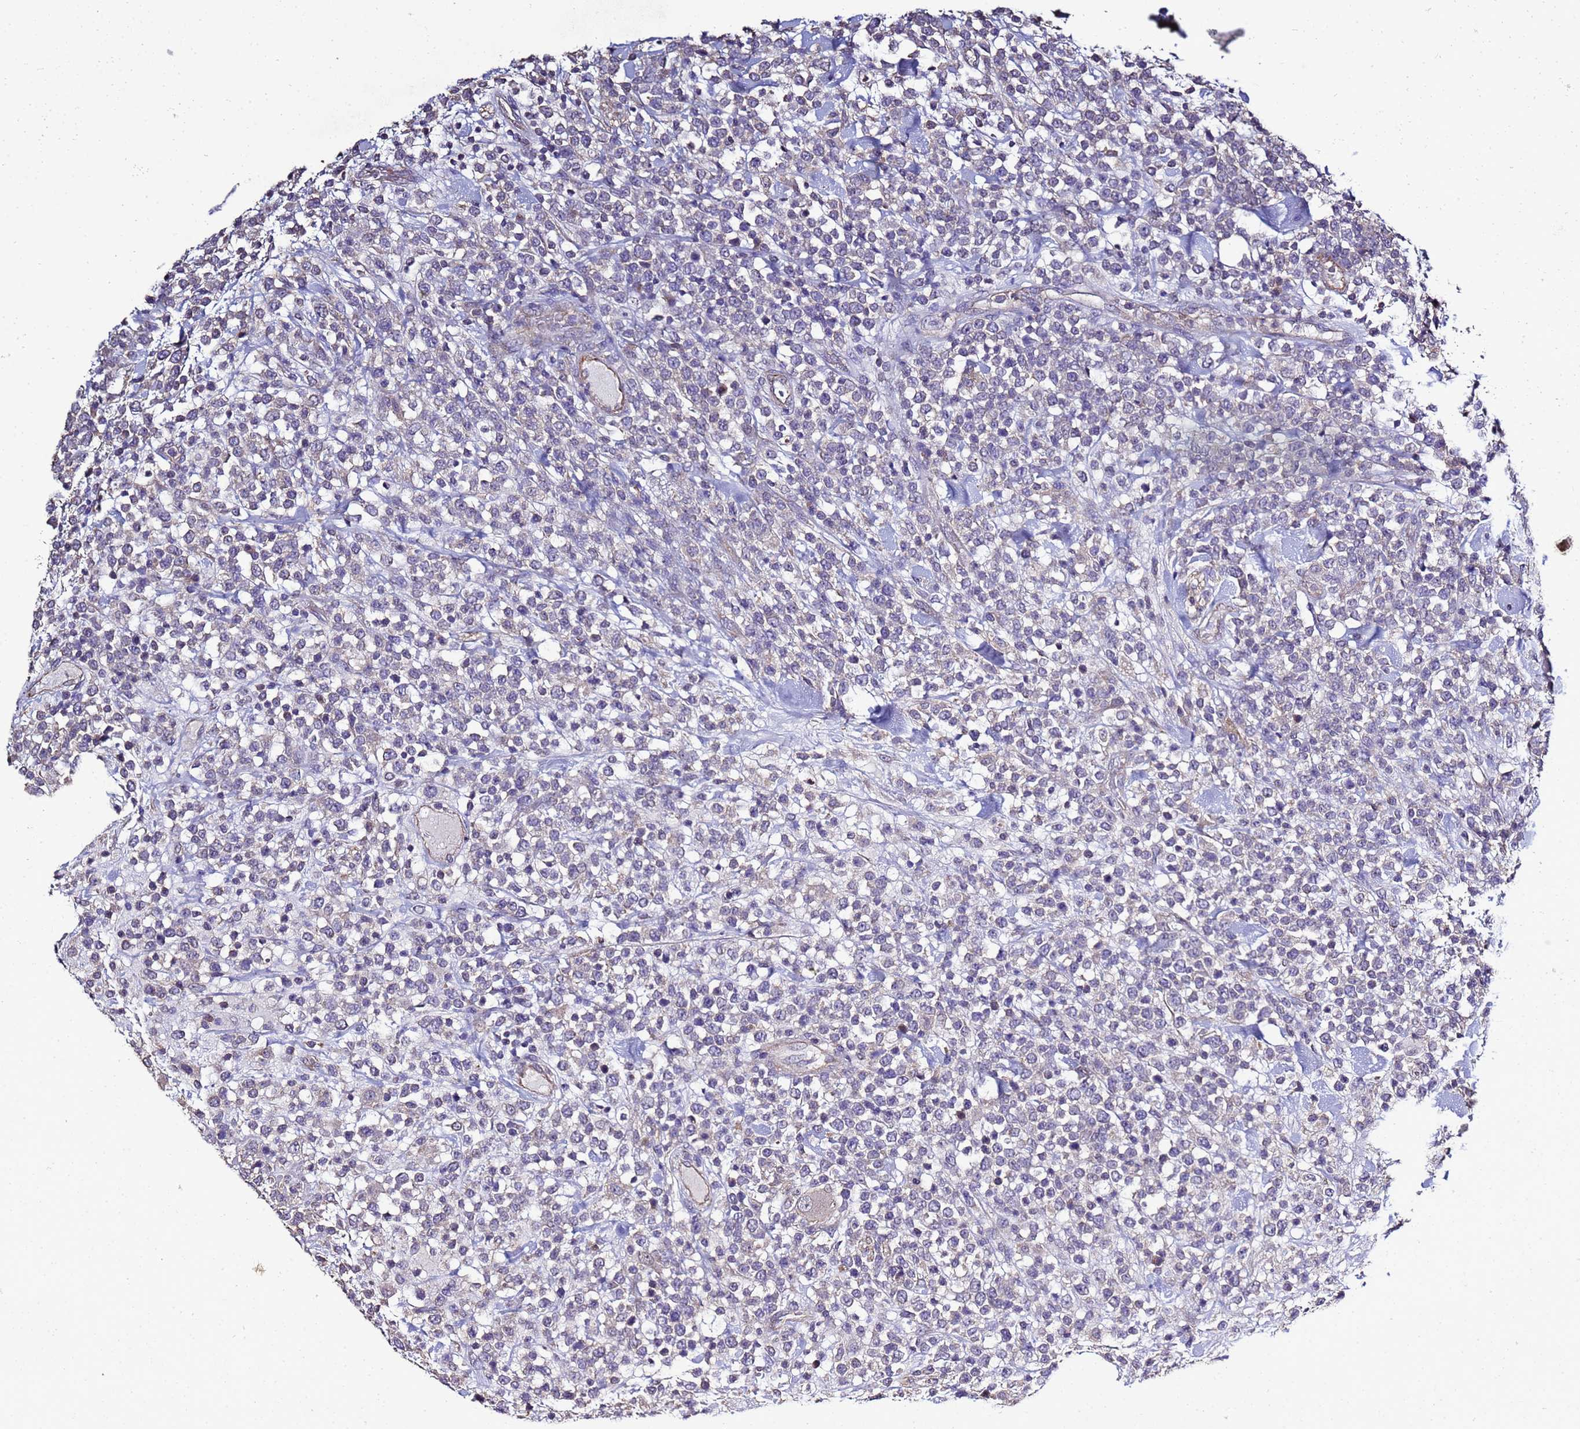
{"staining": {"intensity": "negative", "quantity": "none", "location": "none"}, "tissue": "lymphoma", "cell_type": "Tumor cells", "image_type": "cancer", "snomed": [{"axis": "morphology", "description": "Malignant lymphoma, non-Hodgkin's type, High grade"}, {"axis": "topography", "description": "Colon"}], "caption": "An immunohistochemistry (IHC) photomicrograph of lymphoma is shown. There is no staining in tumor cells of lymphoma.", "gene": "ENOPH1", "patient": {"sex": "female", "age": 53}}